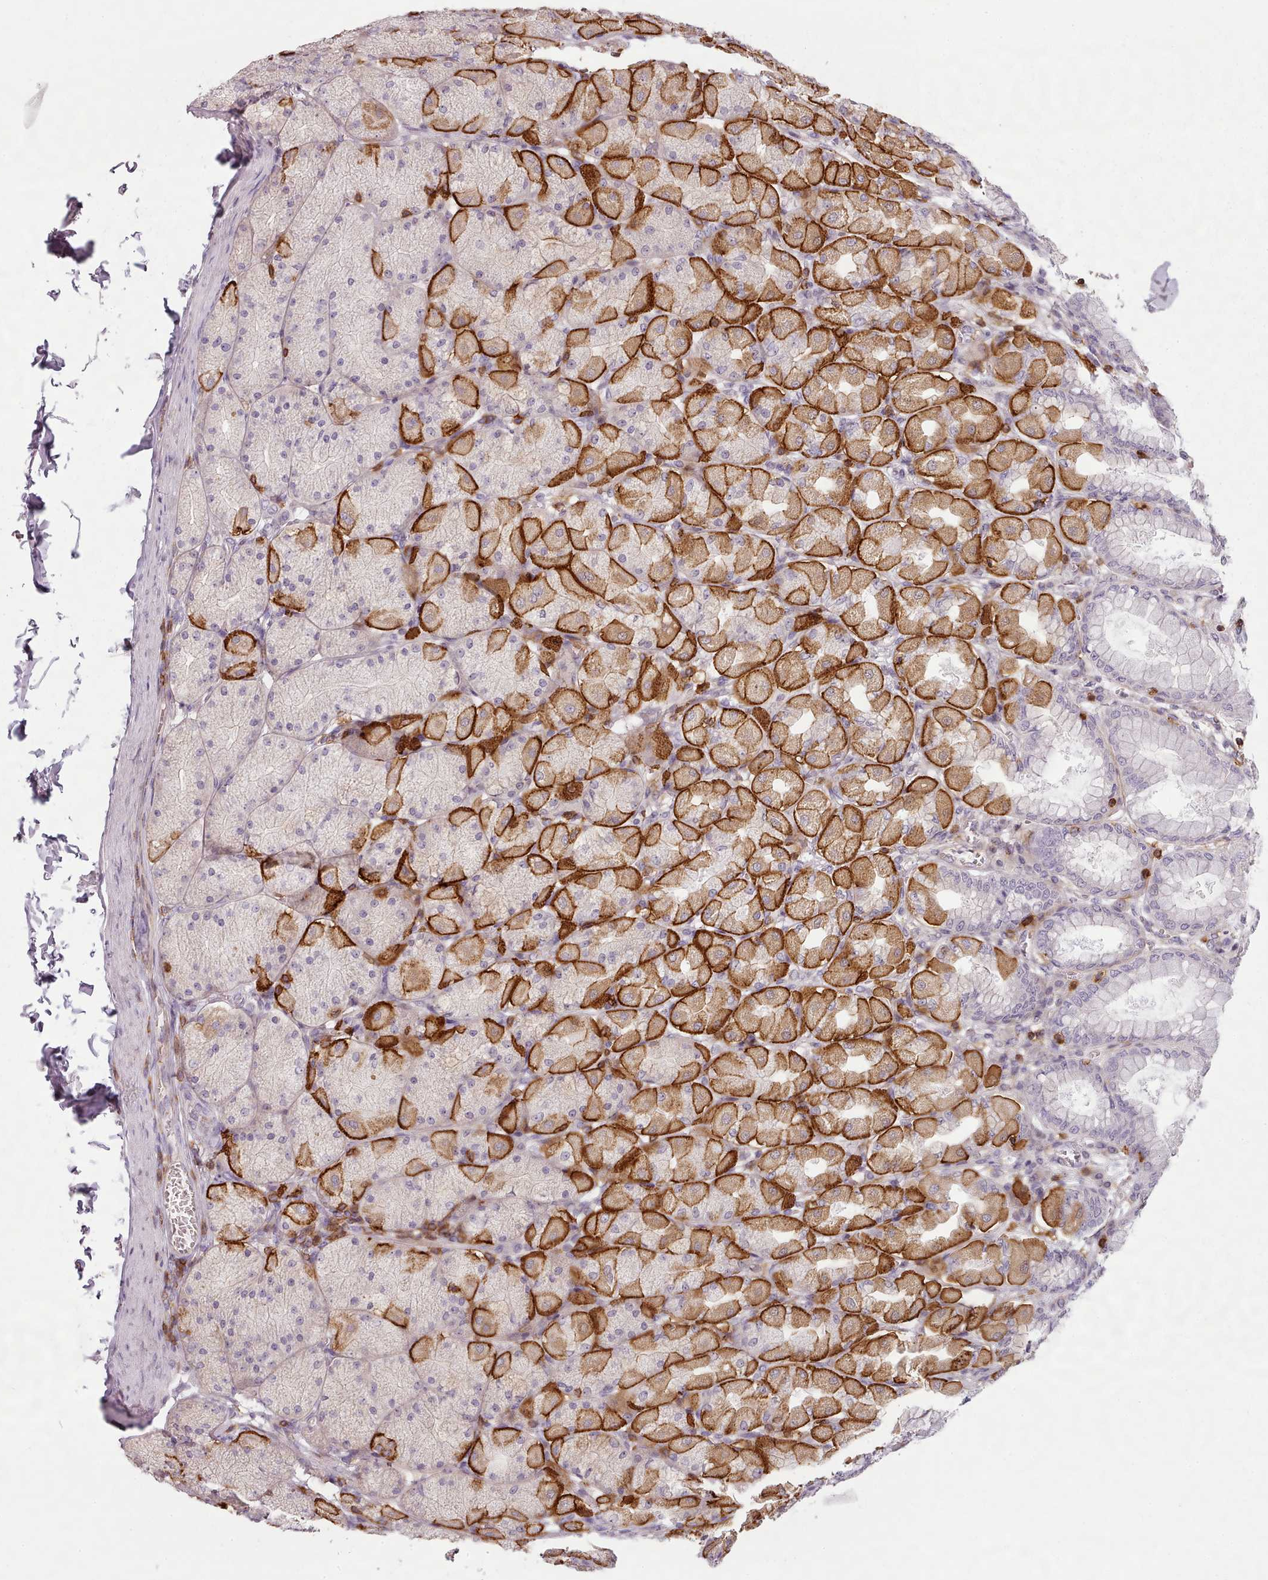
{"staining": {"intensity": "strong", "quantity": "25%-75%", "location": "cytoplasmic/membranous"}, "tissue": "stomach", "cell_type": "Glandular cells", "image_type": "normal", "snomed": [{"axis": "morphology", "description": "Normal tissue, NOS"}, {"axis": "topography", "description": "Stomach, upper"}], "caption": "Immunohistochemical staining of normal human stomach displays strong cytoplasmic/membranous protein positivity in about 25%-75% of glandular cells. (Stains: DAB (3,3'-diaminobenzidine) in brown, nuclei in blue, Microscopy: brightfield microscopy at high magnification).", "gene": "ZNF583", "patient": {"sex": "female", "age": 56}}